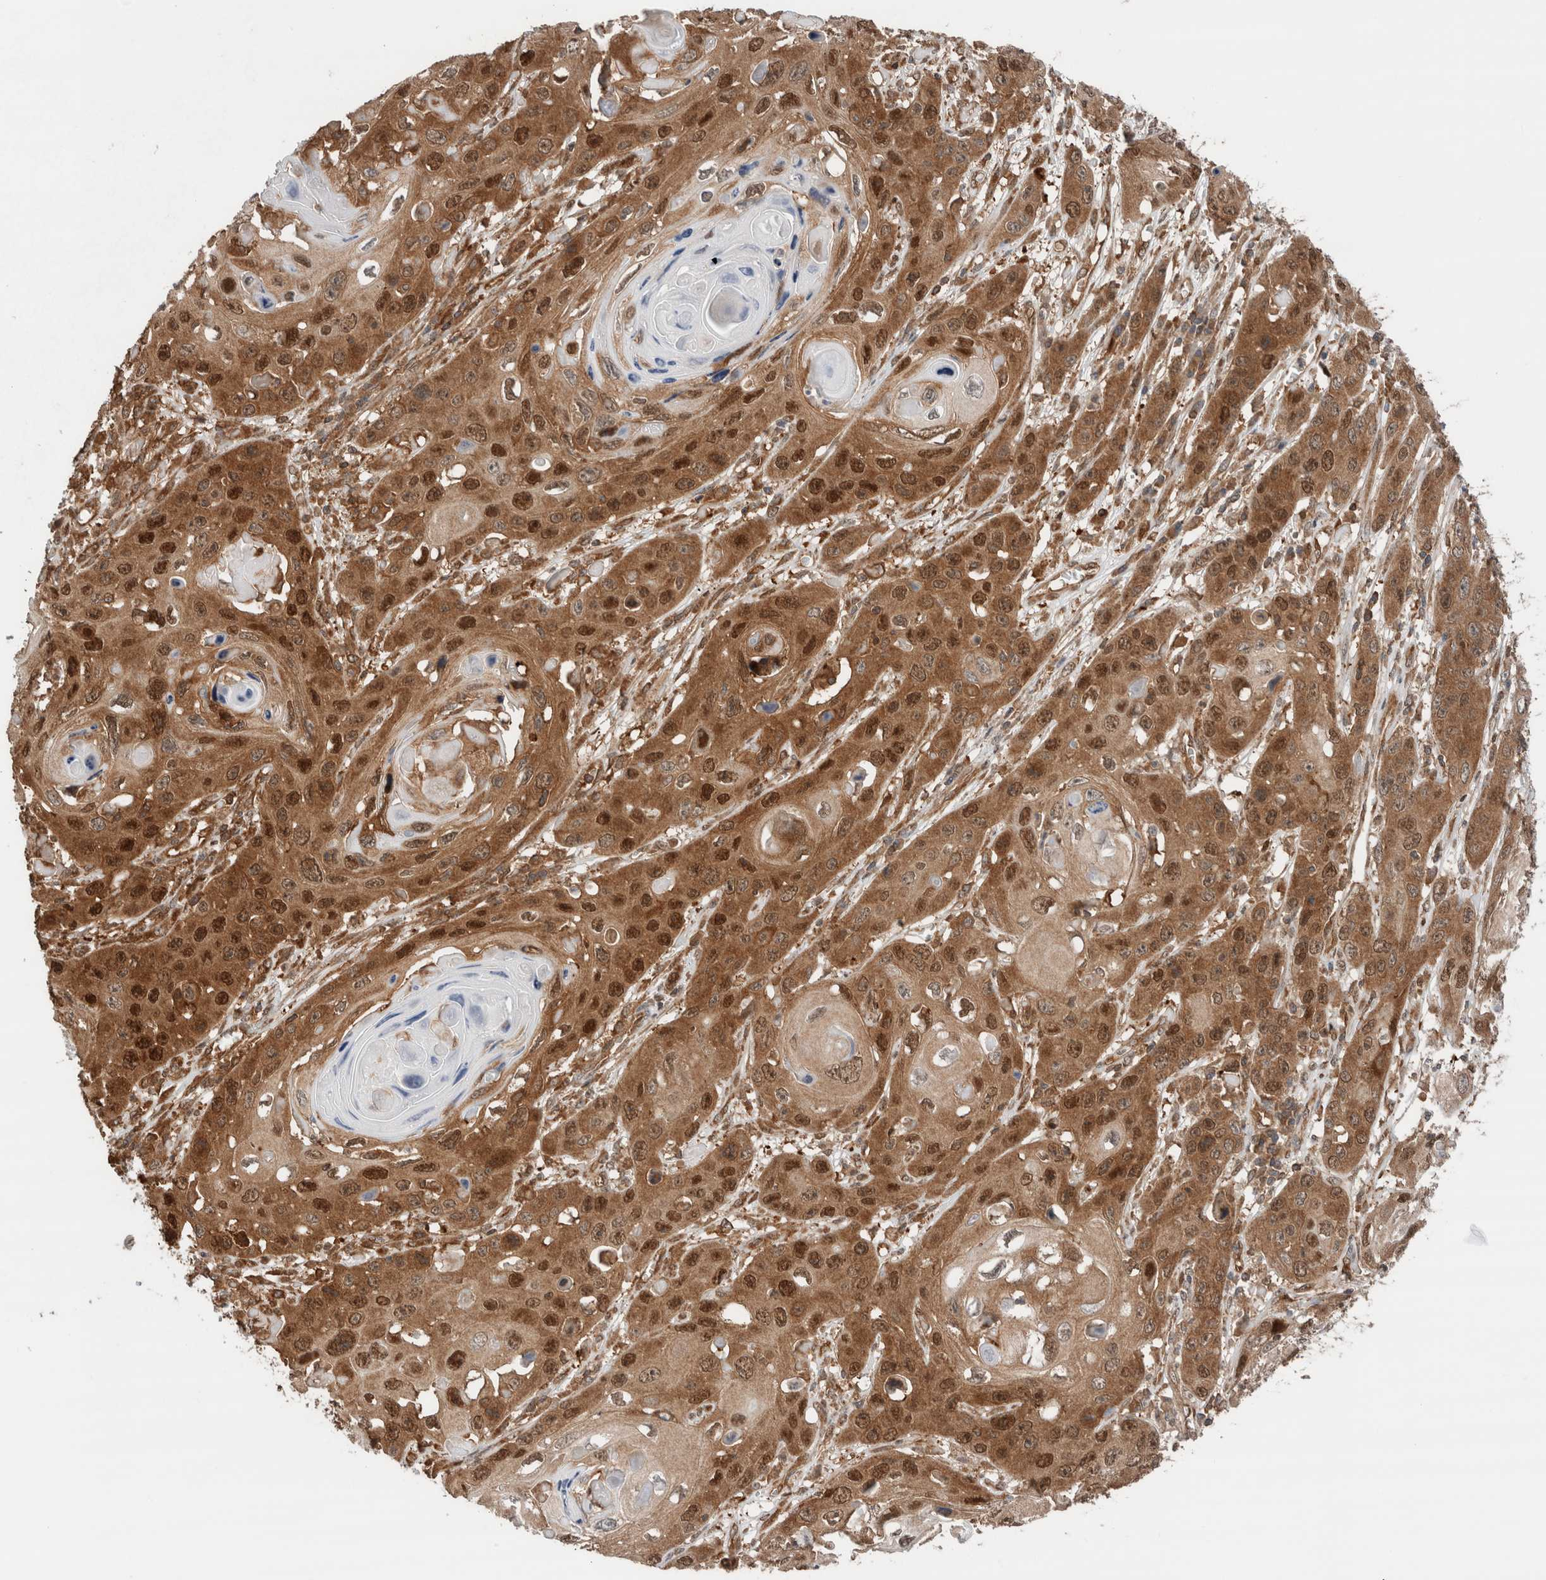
{"staining": {"intensity": "strong", "quantity": ">75%", "location": "cytoplasmic/membranous,nuclear"}, "tissue": "skin cancer", "cell_type": "Tumor cells", "image_type": "cancer", "snomed": [{"axis": "morphology", "description": "Squamous cell carcinoma, NOS"}, {"axis": "topography", "description": "Skin"}], "caption": "A high-resolution image shows immunohistochemistry (IHC) staining of skin cancer, which exhibits strong cytoplasmic/membranous and nuclear expression in about >75% of tumor cells. The protein of interest is stained brown, and the nuclei are stained in blue (DAB IHC with brightfield microscopy, high magnification).", "gene": "XPNPEP1", "patient": {"sex": "male", "age": 55}}